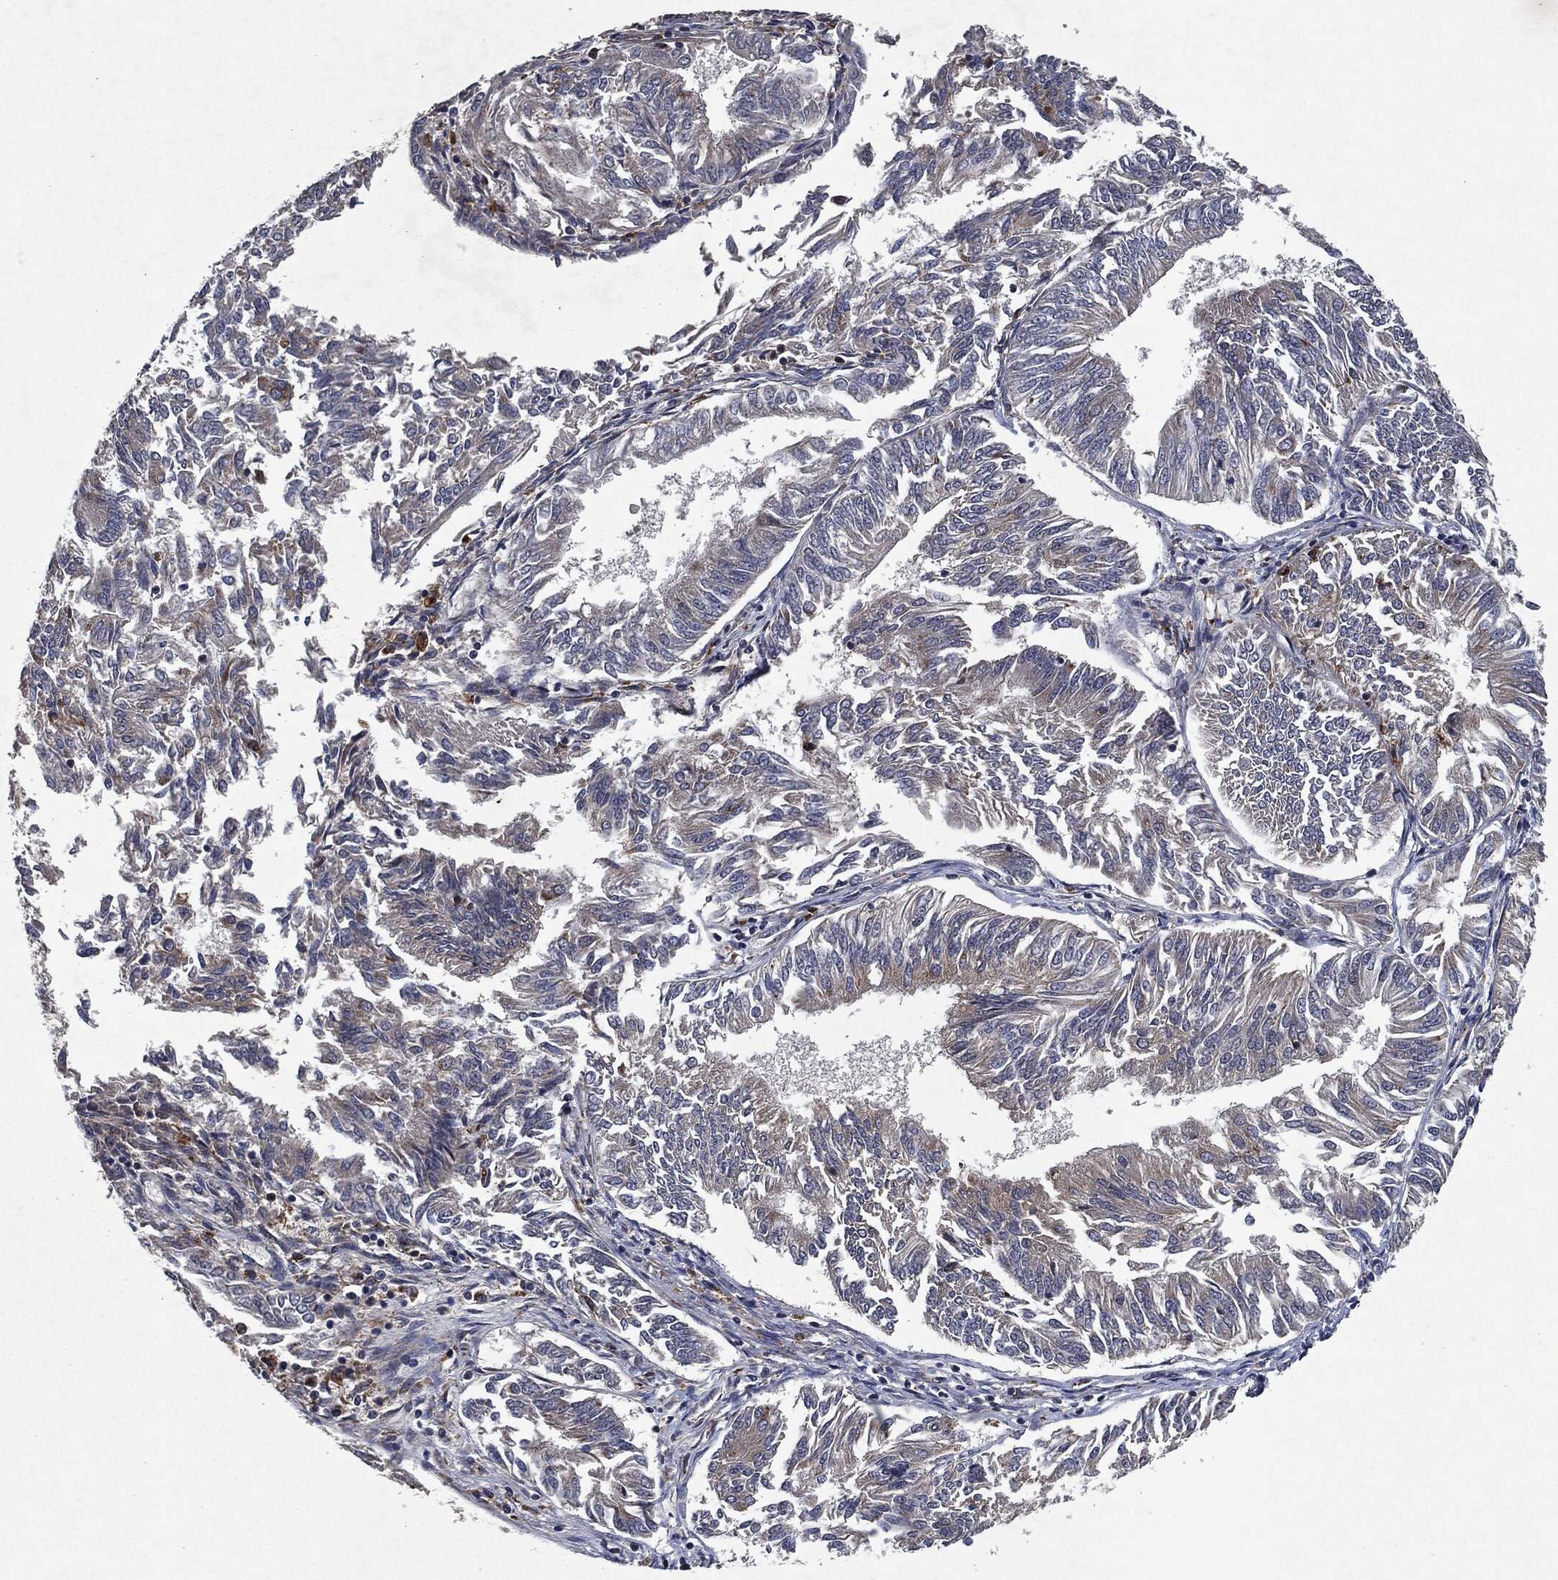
{"staining": {"intensity": "negative", "quantity": "none", "location": "none"}, "tissue": "endometrial cancer", "cell_type": "Tumor cells", "image_type": "cancer", "snomed": [{"axis": "morphology", "description": "Adenocarcinoma, NOS"}, {"axis": "topography", "description": "Endometrium"}], "caption": "Immunohistochemistry histopathology image of neoplastic tissue: endometrial cancer (adenocarcinoma) stained with DAB (3,3'-diaminobenzidine) exhibits no significant protein staining in tumor cells.", "gene": "SLC31A2", "patient": {"sex": "female", "age": 58}}